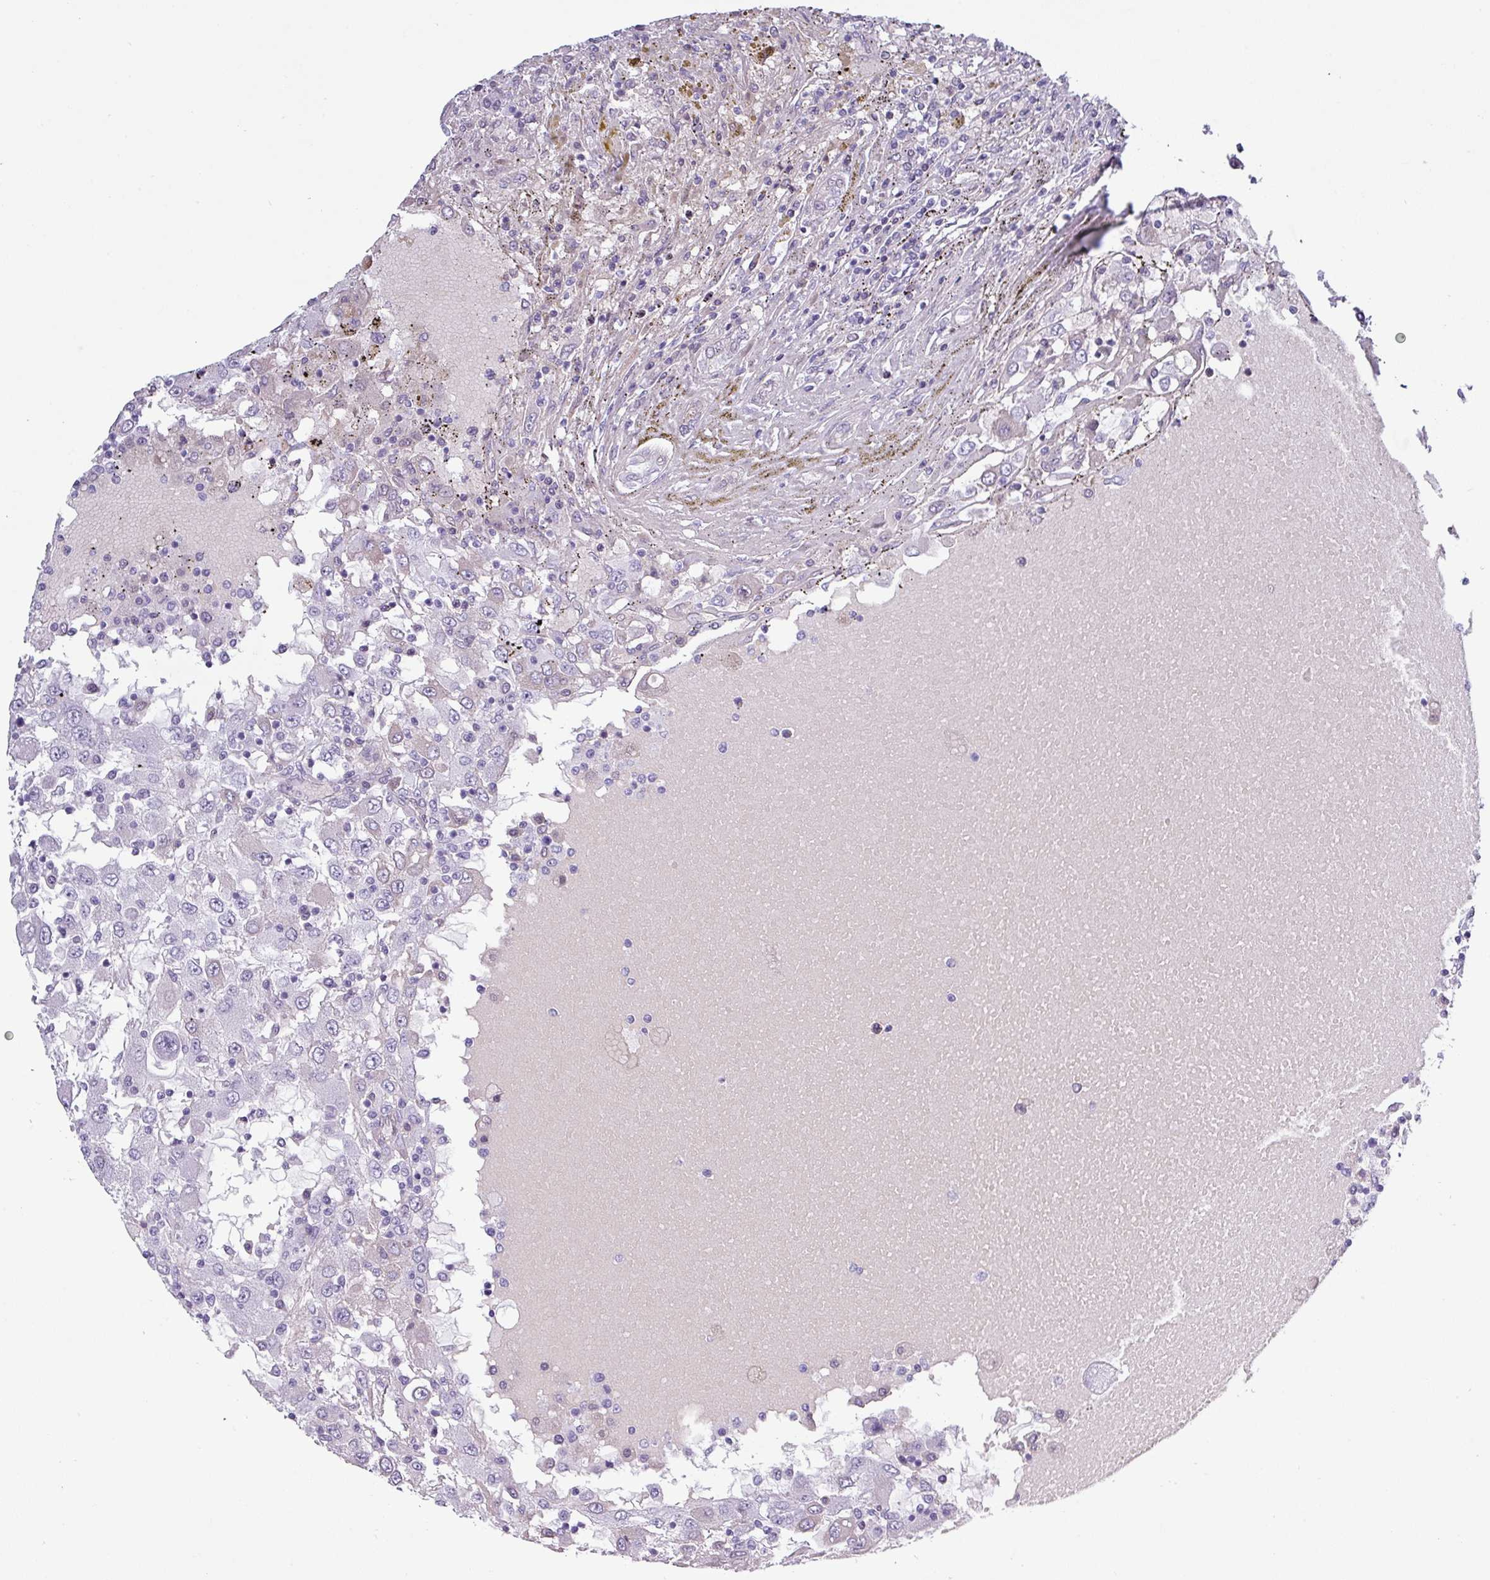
{"staining": {"intensity": "negative", "quantity": "none", "location": "none"}, "tissue": "renal cancer", "cell_type": "Tumor cells", "image_type": "cancer", "snomed": [{"axis": "morphology", "description": "Adenocarcinoma, NOS"}, {"axis": "topography", "description": "Kidney"}], "caption": "An image of human renal adenocarcinoma is negative for staining in tumor cells.", "gene": "CRYBB2", "patient": {"sex": "female", "age": 67}}